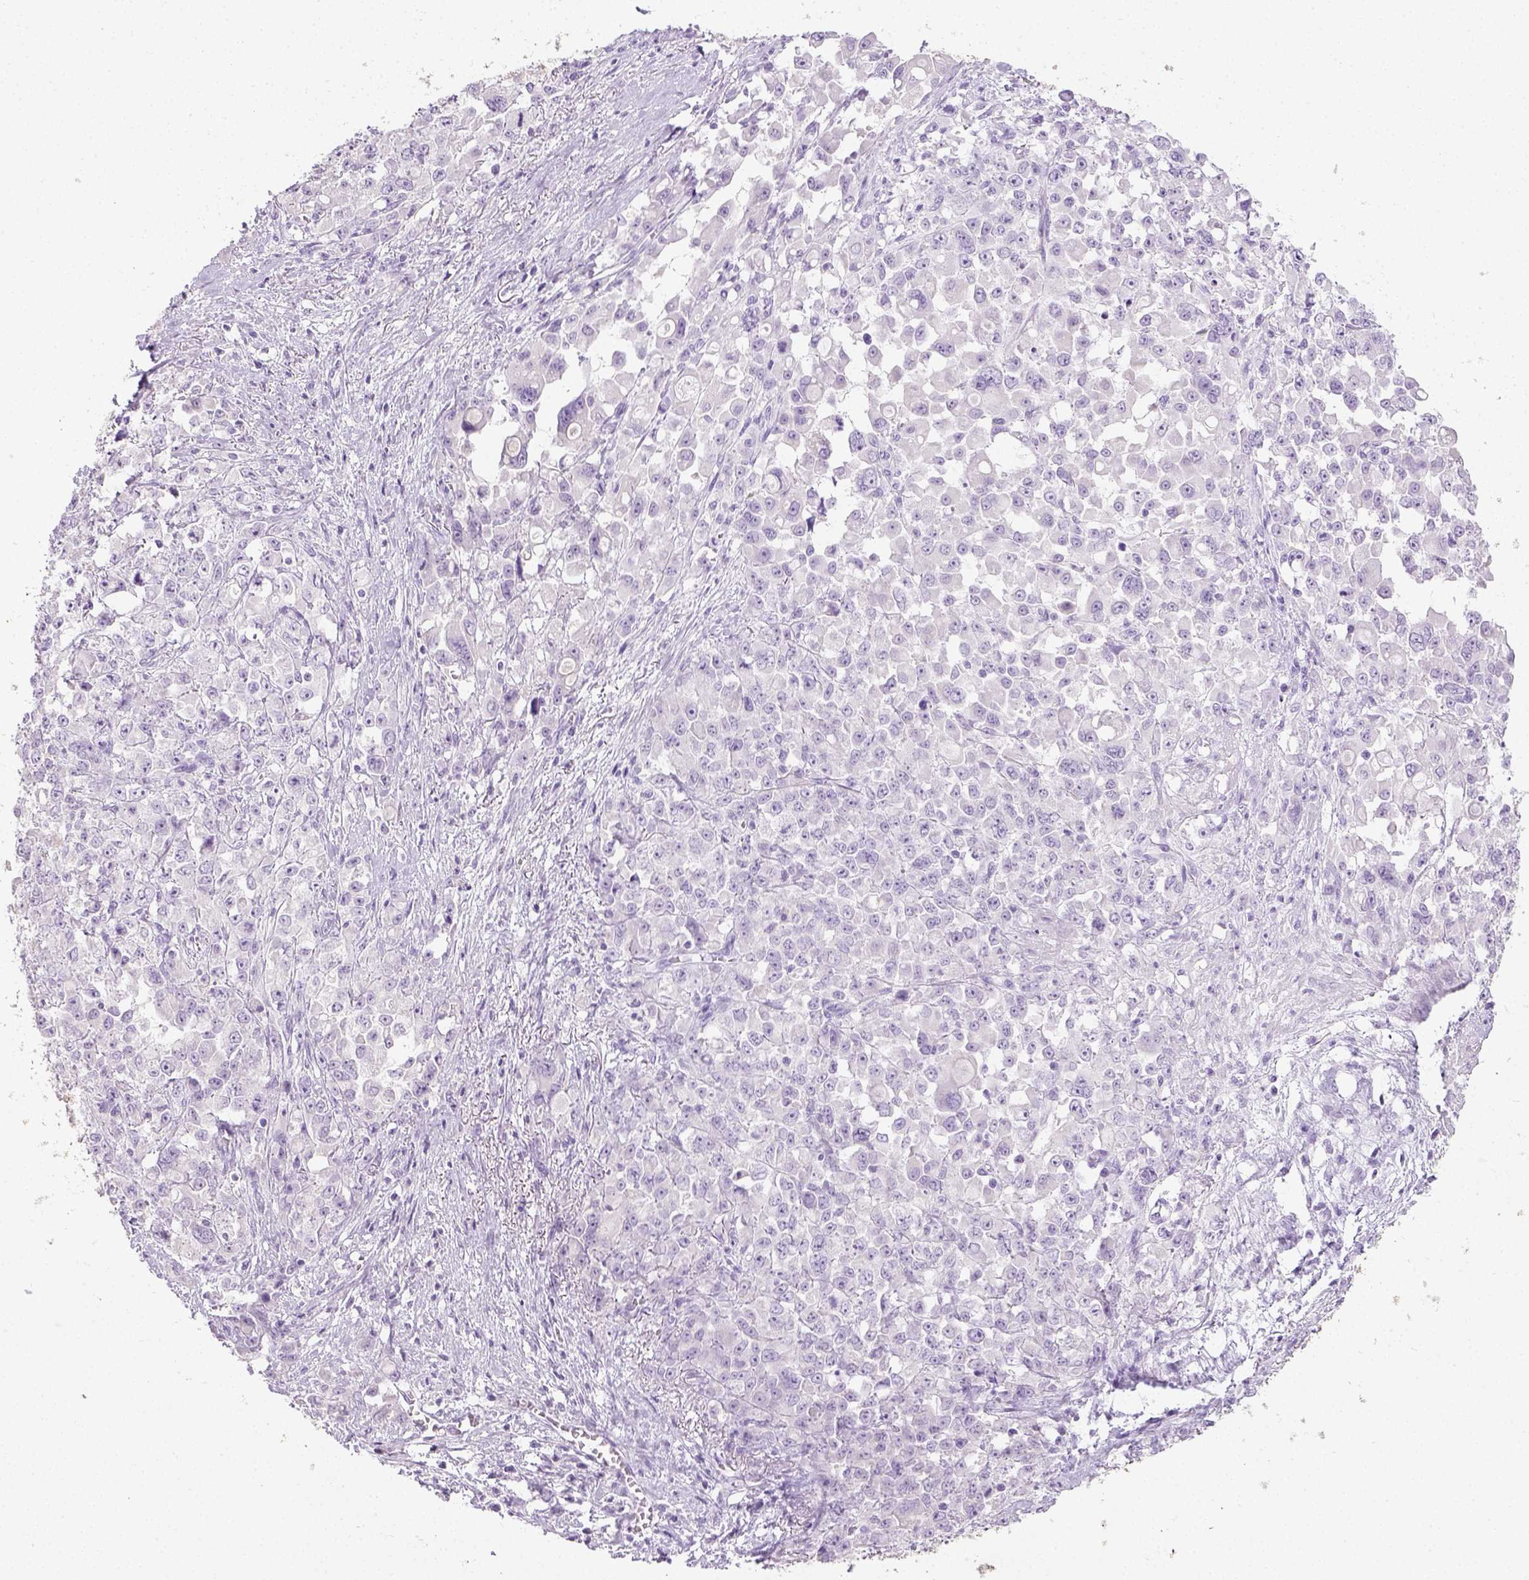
{"staining": {"intensity": "negative", "quantity": "none", "location": "none"}, "tissue": "stomach cancer", "cell_type": "Tumor cells", "image_type": "cancer", "snomed": [{"axis": "morphology", "description": "Adenocarcinoma, NOS"}, {"axis": "topography", "description": "Stomach"}], "caption": "This image is of stomach cancer (adenocarcinoma) stained with immunohistochemistry (IHC) to label a protein in brown with the nuclei are counter-stained blue. There is no positivity in tumor cells.", "gene": "LGSN", "patient": {"sex": "female", "age": 76}}